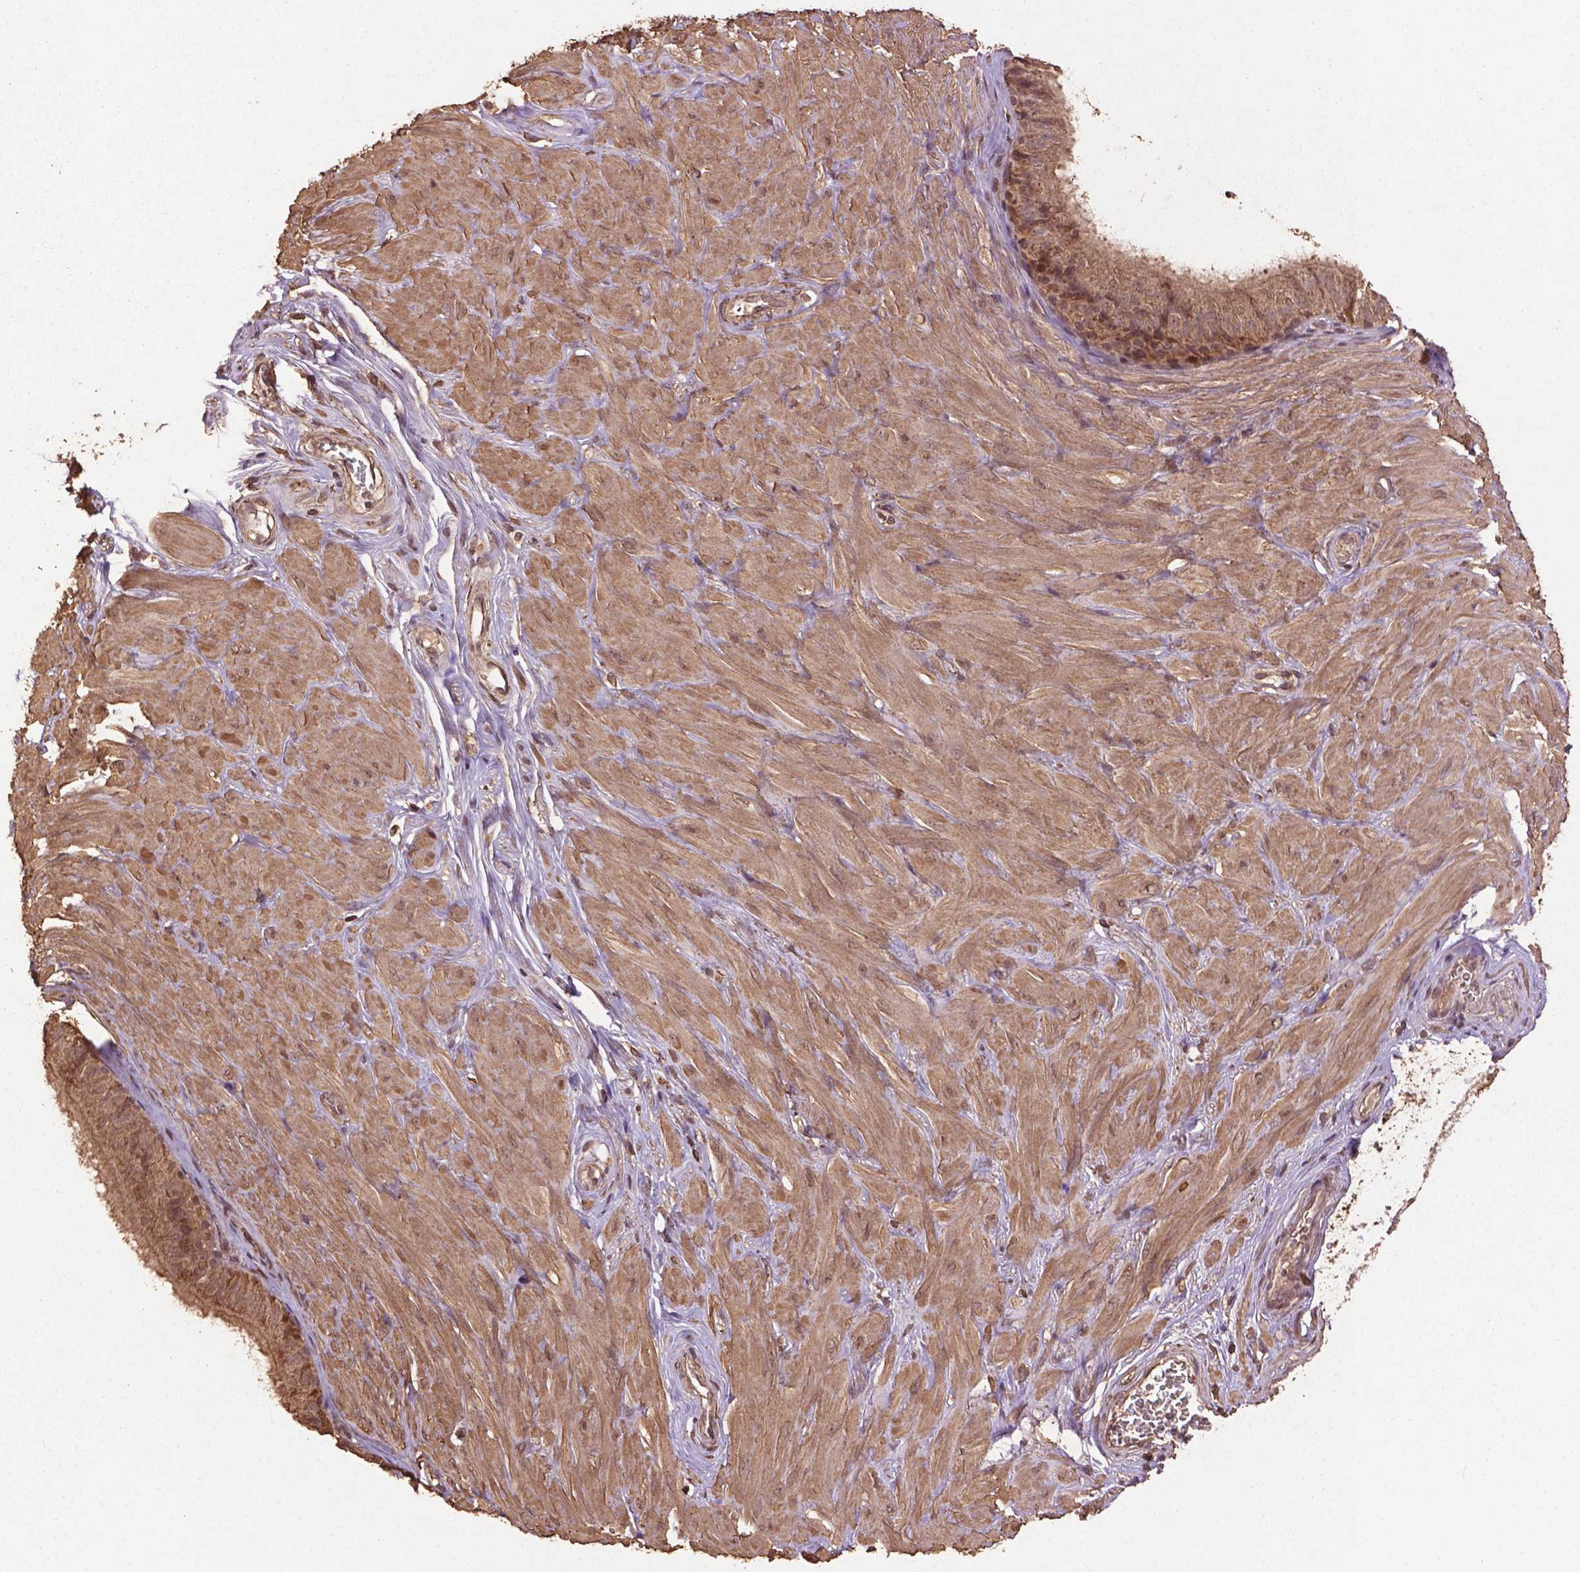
{"staining": {"intensity": "weak", "quantity": ">75%", "location": "cytoplasmic/membranous,nuclear"}, "tissue": "epididymis", "cell_type": "Glandular cells", "image_type": "normal", "snomed": [{"axis": "morphology", "description": "Normal tissue, NOS"}, {"axis": "topography", "description": "Epididymis"}], "caption": "A high-resolution micrograph shows IHC staining of unremarkable epididymis, which shows weak cytoplasmic/membranous,nuclear expression in about >75% of glandular cells. The protein is shown in brown color, while the nuclei are stained blue.", "gene": "BABAM1", "patient": {"sex": "male", "age": 37}}